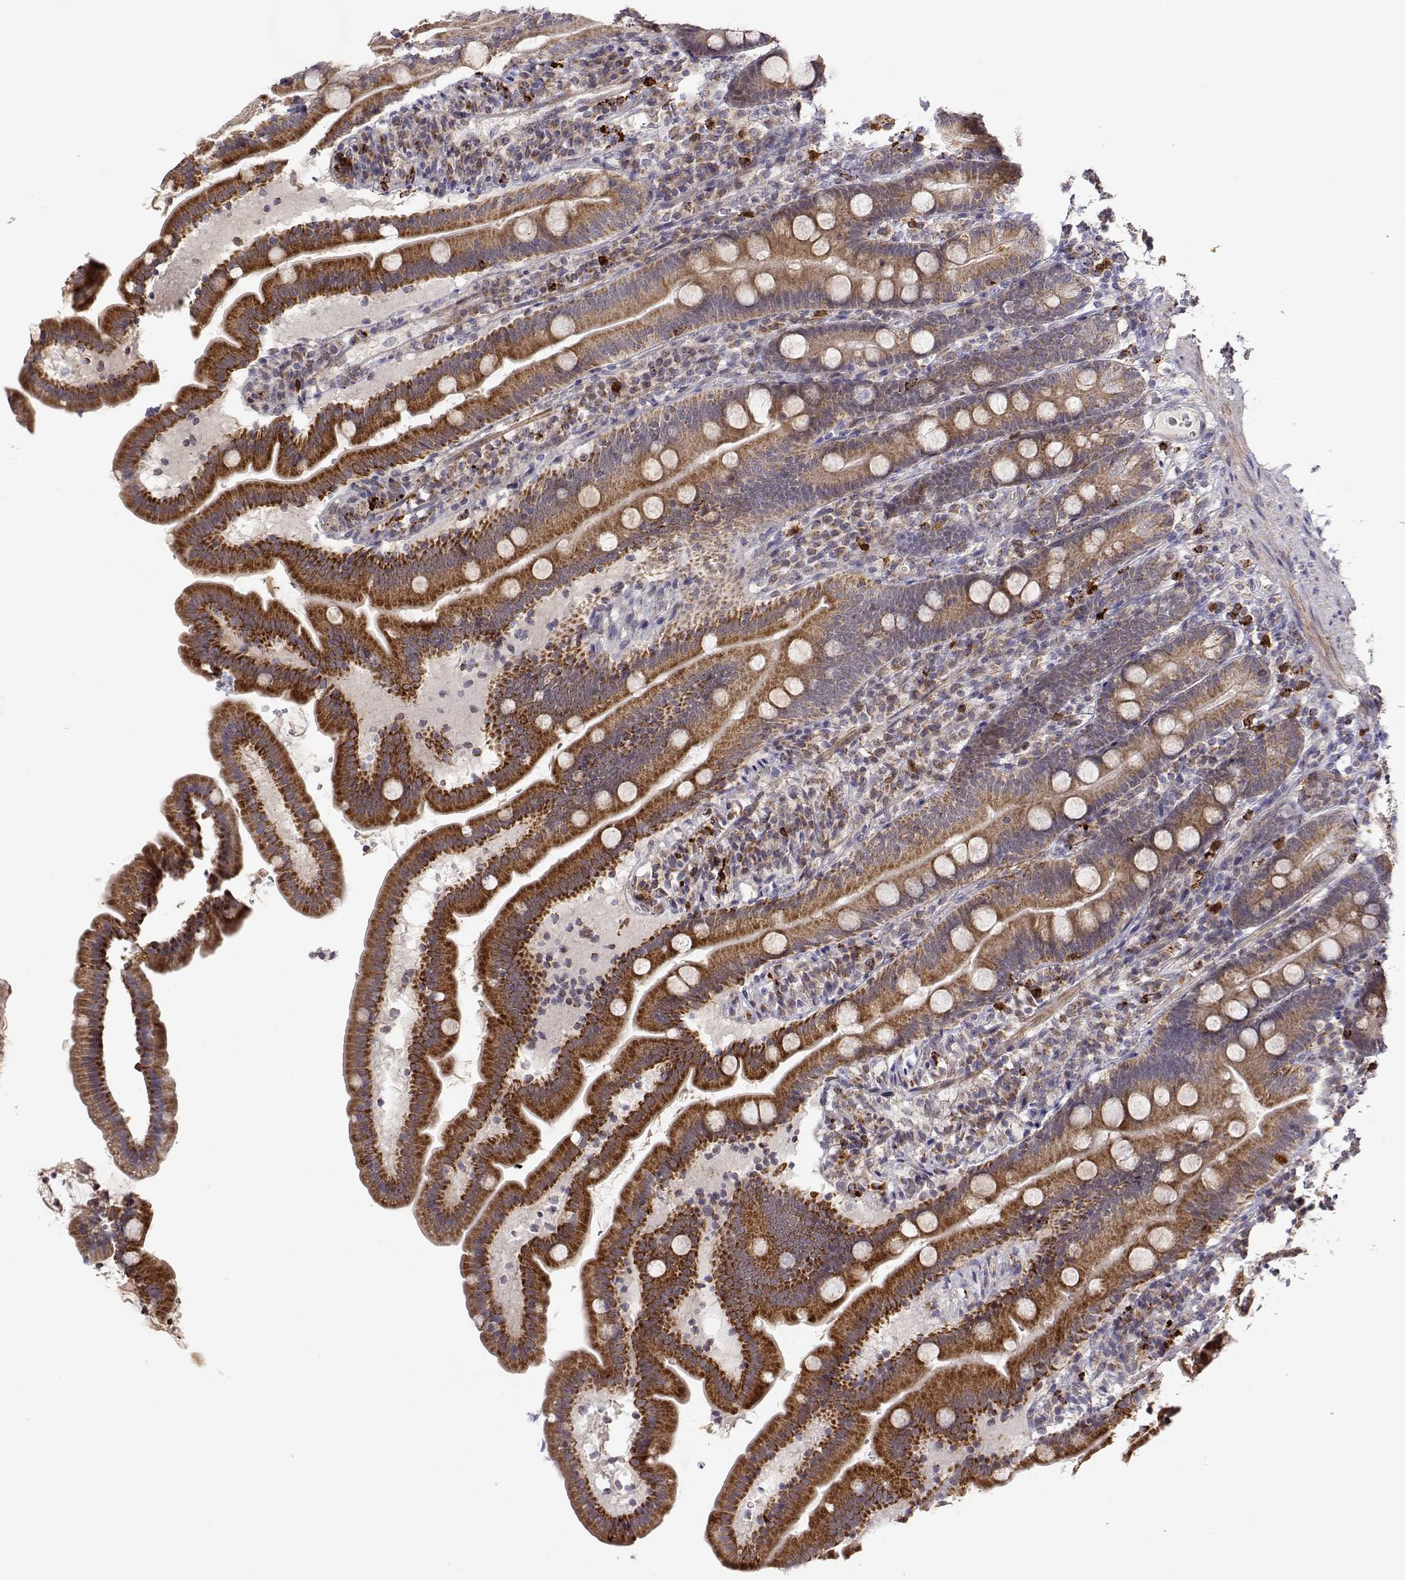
{"staining": {"intensity": "strong", "quantity": ">75%", "location": "cytoplasmic/membranous"}, "tissue": "duodenum", "cell_type": "Glandular cells", "image_type": "normal", "snomed": [{"axis": "morphology", "description": "Normal tissue, NOS"}, {"axis": "topography", "description": "Duodenum"}], "caption": "Brown immunohistochemical staining in unremarkable human duodenum exhibits strong cytoplasmic/membranous positivity in approximately >75% of glandular cells.", "gene": "EXOG", "patient": {"sex": "female", "age": 67}}